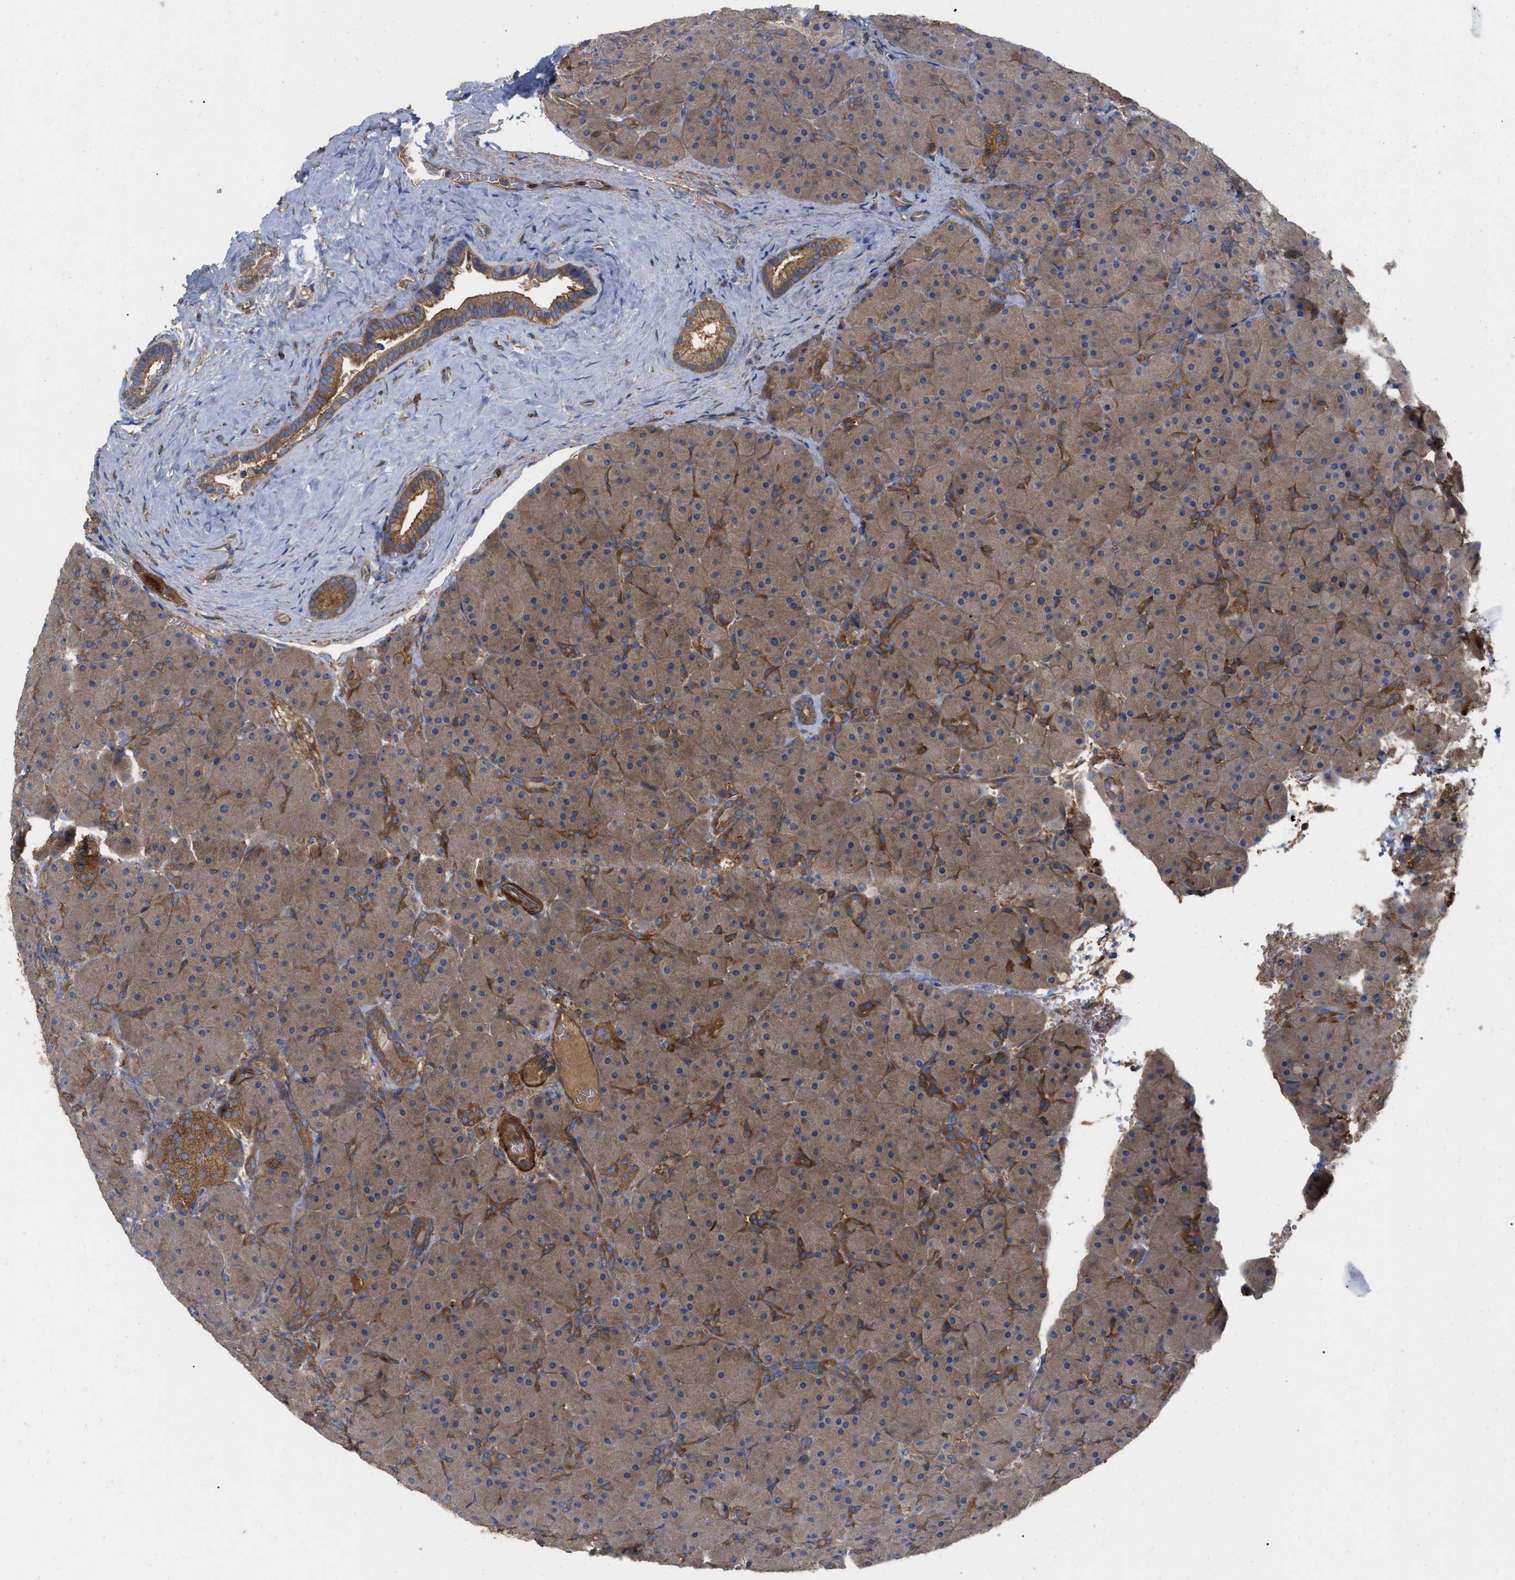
{"staining": {"intensity": "moderate", "quantity": ">75%", "location": "cytoplasmic/membranous"}, "tissue": "pancreas", "cell_type": "Exocrine glandular cells", "image_type": "normal", "snomed": [{"axis": "morphology", "description": "Normal tissue, NOS"}, {"axis": "topography", "description": "Pancreas"}], "caption": "Immunohistochemical staining of normal human pancreas shows medium levels of moderate cytoplasmic/membranous staining in approximately >75% of exocrine glandular cells.", "gene": "RABEP1", "patient": {"sex": "male", "age": 66}}